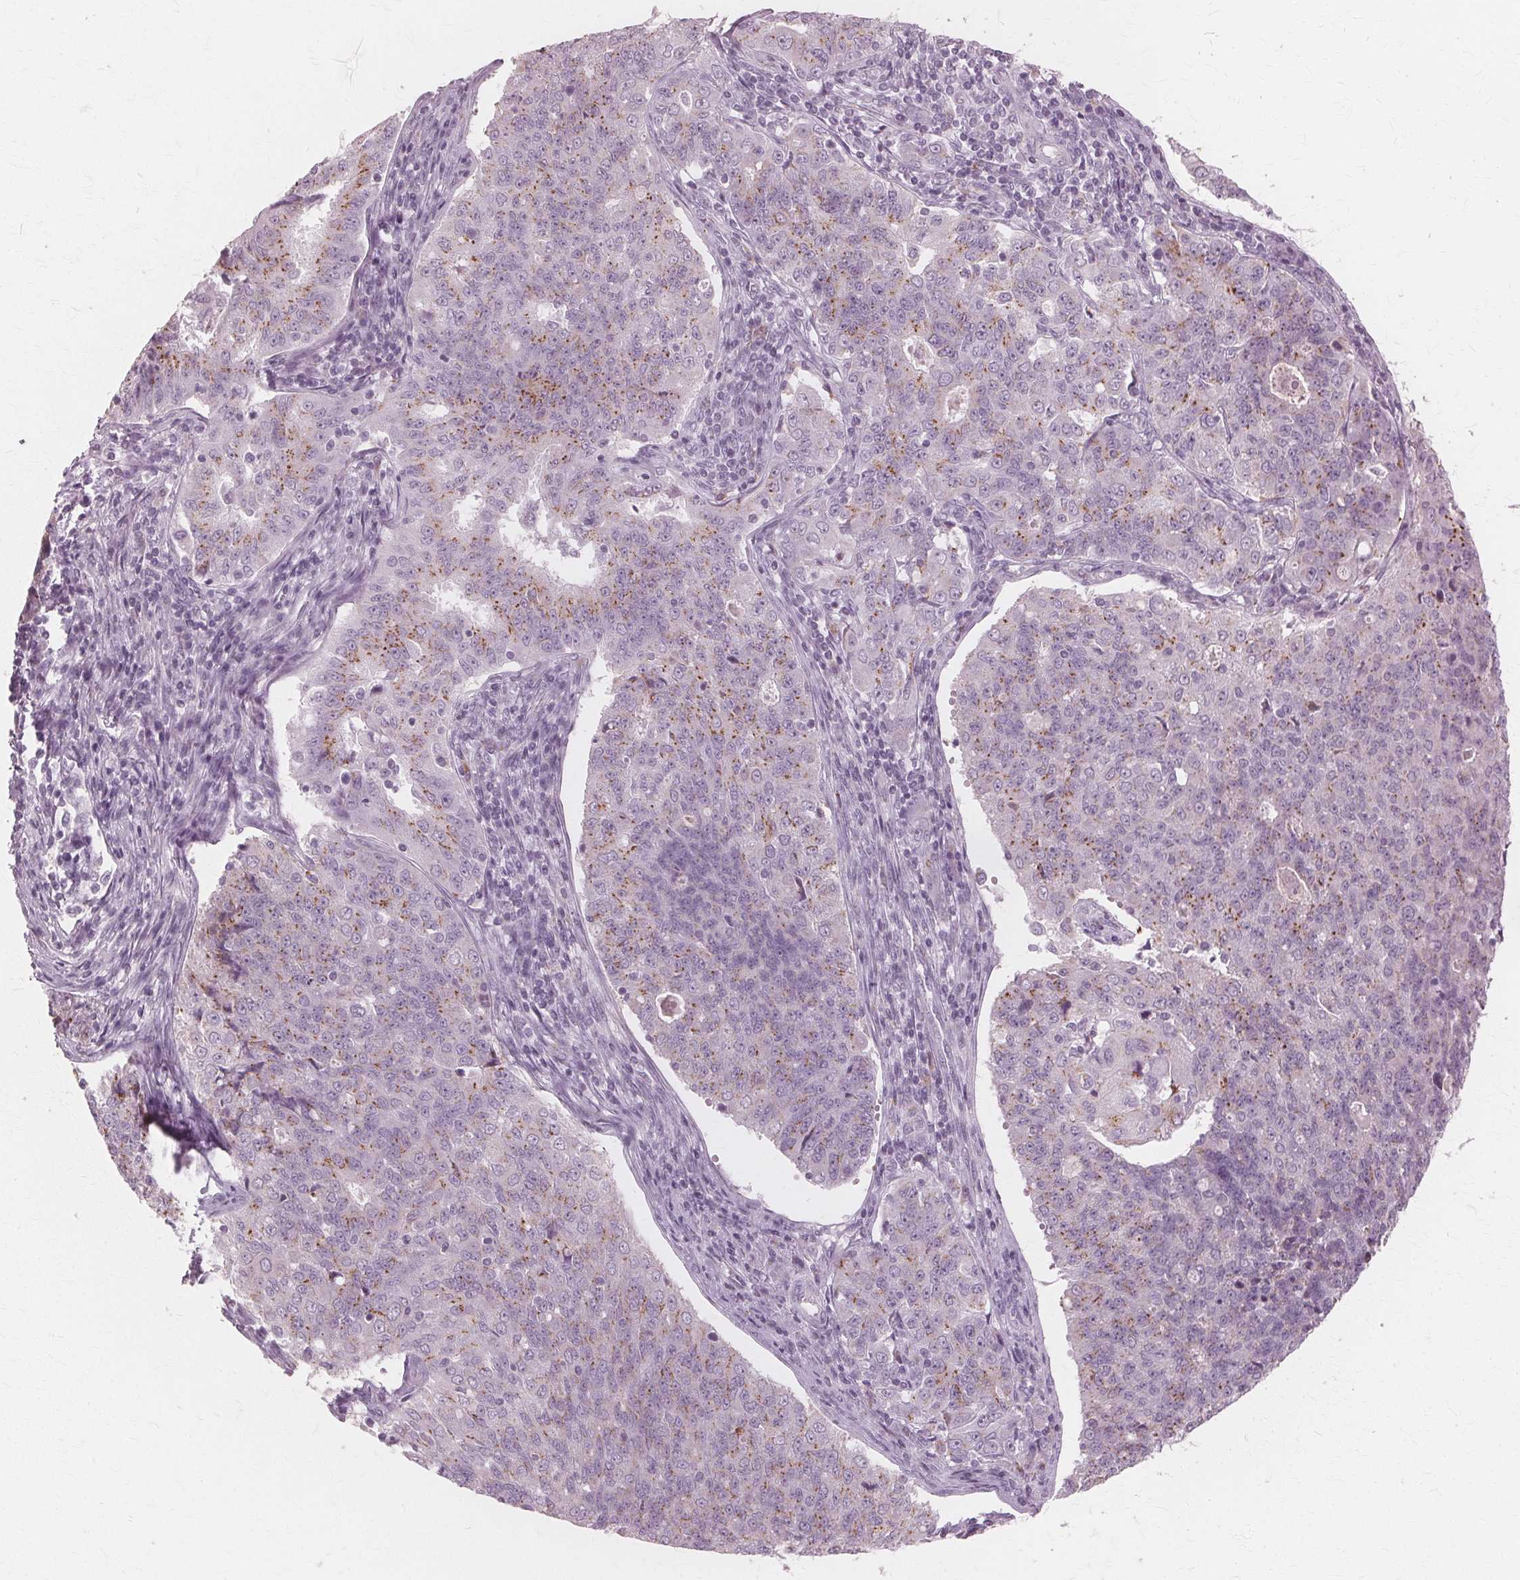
{"staining": {"intensity": "weak", "quantity": "25%-75%", "location": "cytoplasmic/membranous"}, "tissue": "endometrial cancer", "cell_type": "Tumor cells", "image_type": "cancer", "snomed": [{"axis": "morphology", "description": "Adenocarcinoma, NOS"}, {"axis": "topography", "description": "Endometrium"}], "caption": "Weak cytoplasmic/membranous staining for a protein is seen in about 25%-75% of tumor cells of endometrial adenocarcinoma using immunohistochemistry (IHC).", "gene": "DNASE2", "patient": {"sex": "female", "age": 43}}